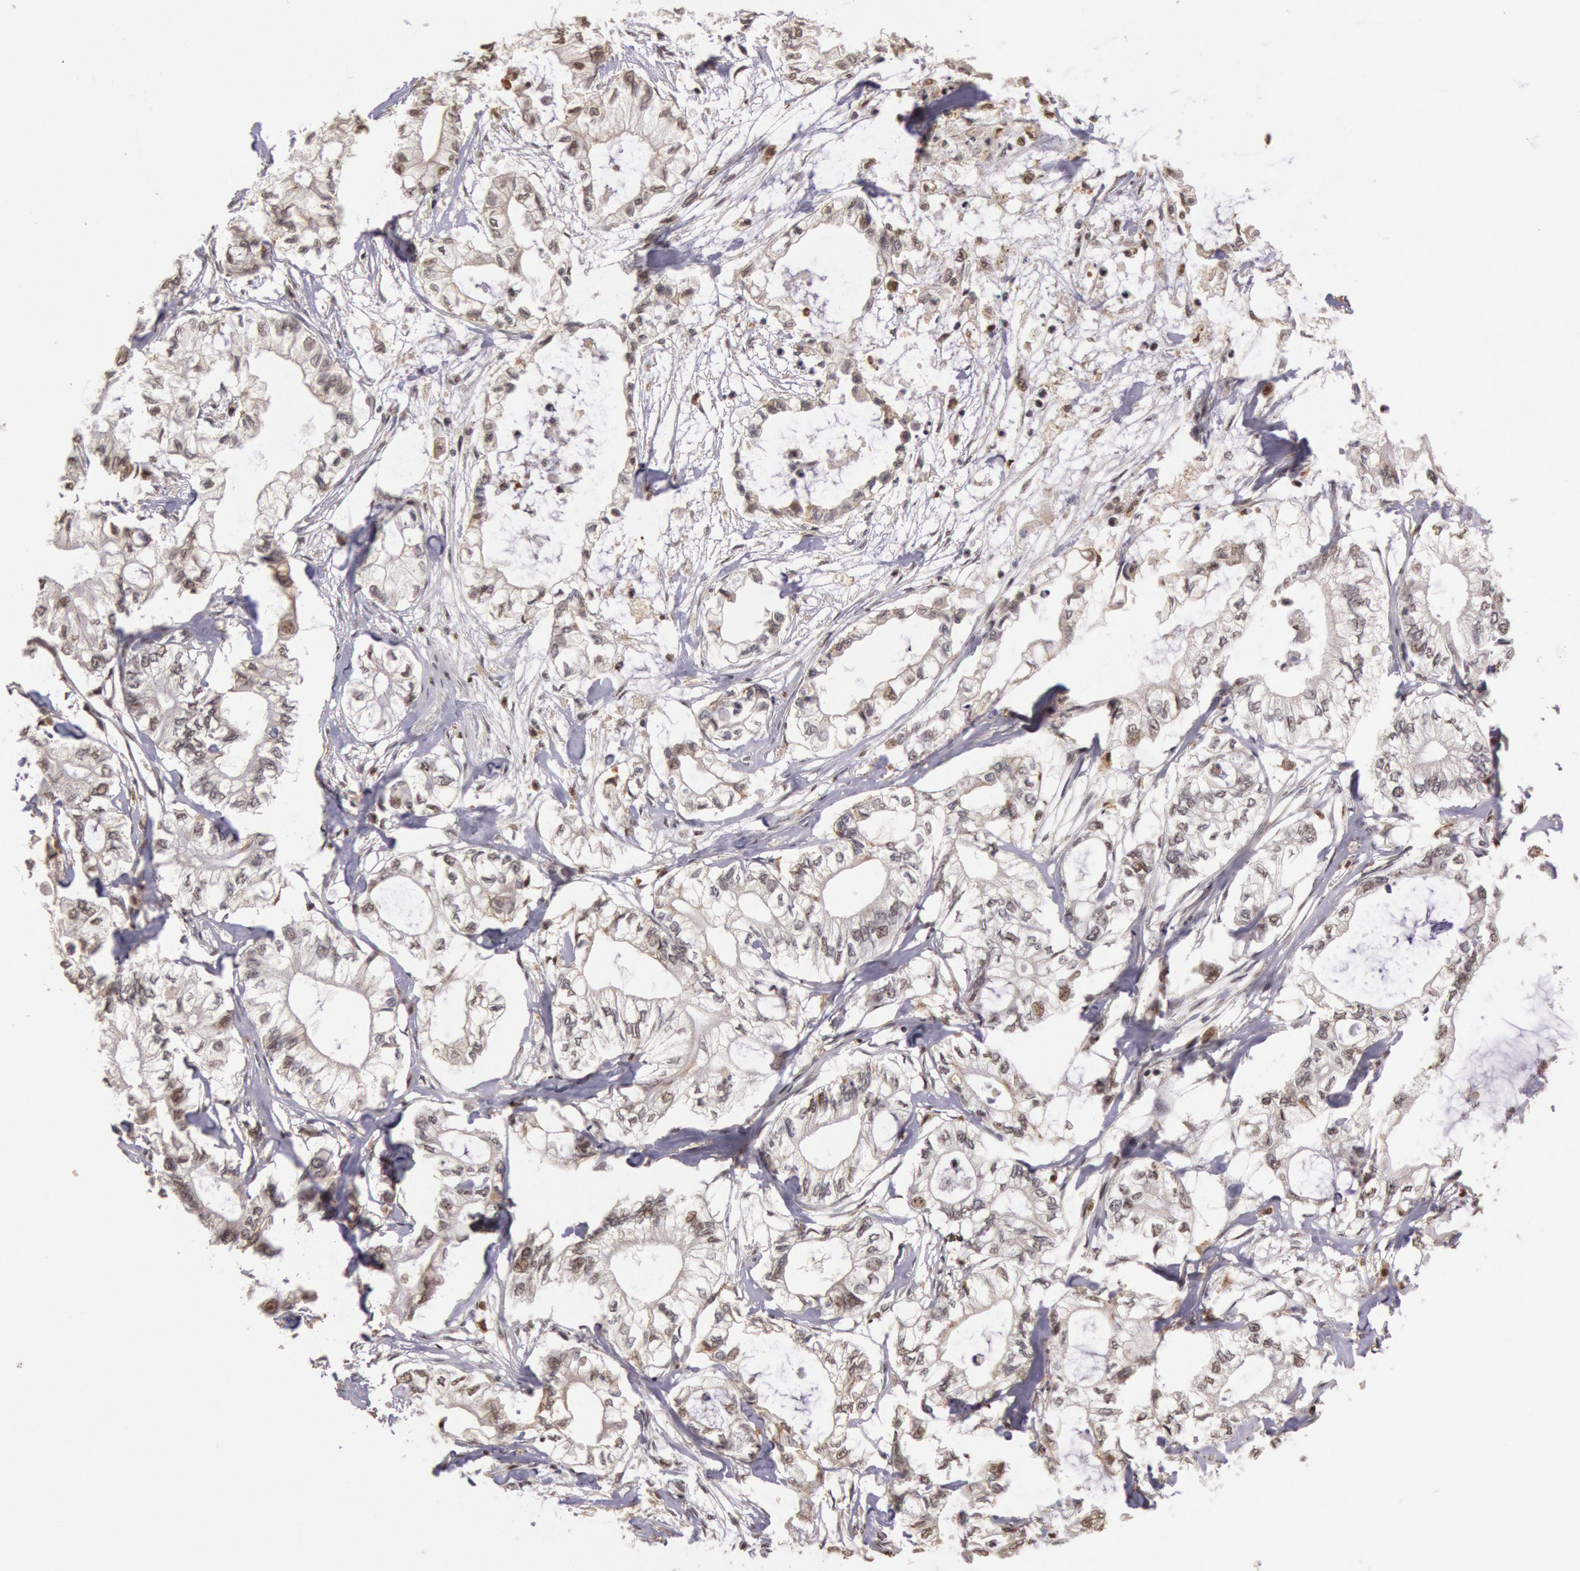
{"staining": {"intensity": "weak", "quantity": "25%-75%", "location": "nuclear"}, "tissue": "pancreatic cancer", "cell_type": "Tumor cells", "image_type": "cancer", "snomed": [{"axis": "morphology", "description": "Adenocarcinoma, NOS"}, {"axis": "topography", "description": "Pancreas"}], "caption": "A brown stain highlights weak nuclear staining of a protein in pancreatic adenocarcinoma tumor cells. Immunohistochemistry (ihc) stains the protein of interest in brown and the nuclei are stained blue.", "gene": "LIG4", "patient": {"sex": "male", "age": 79}}